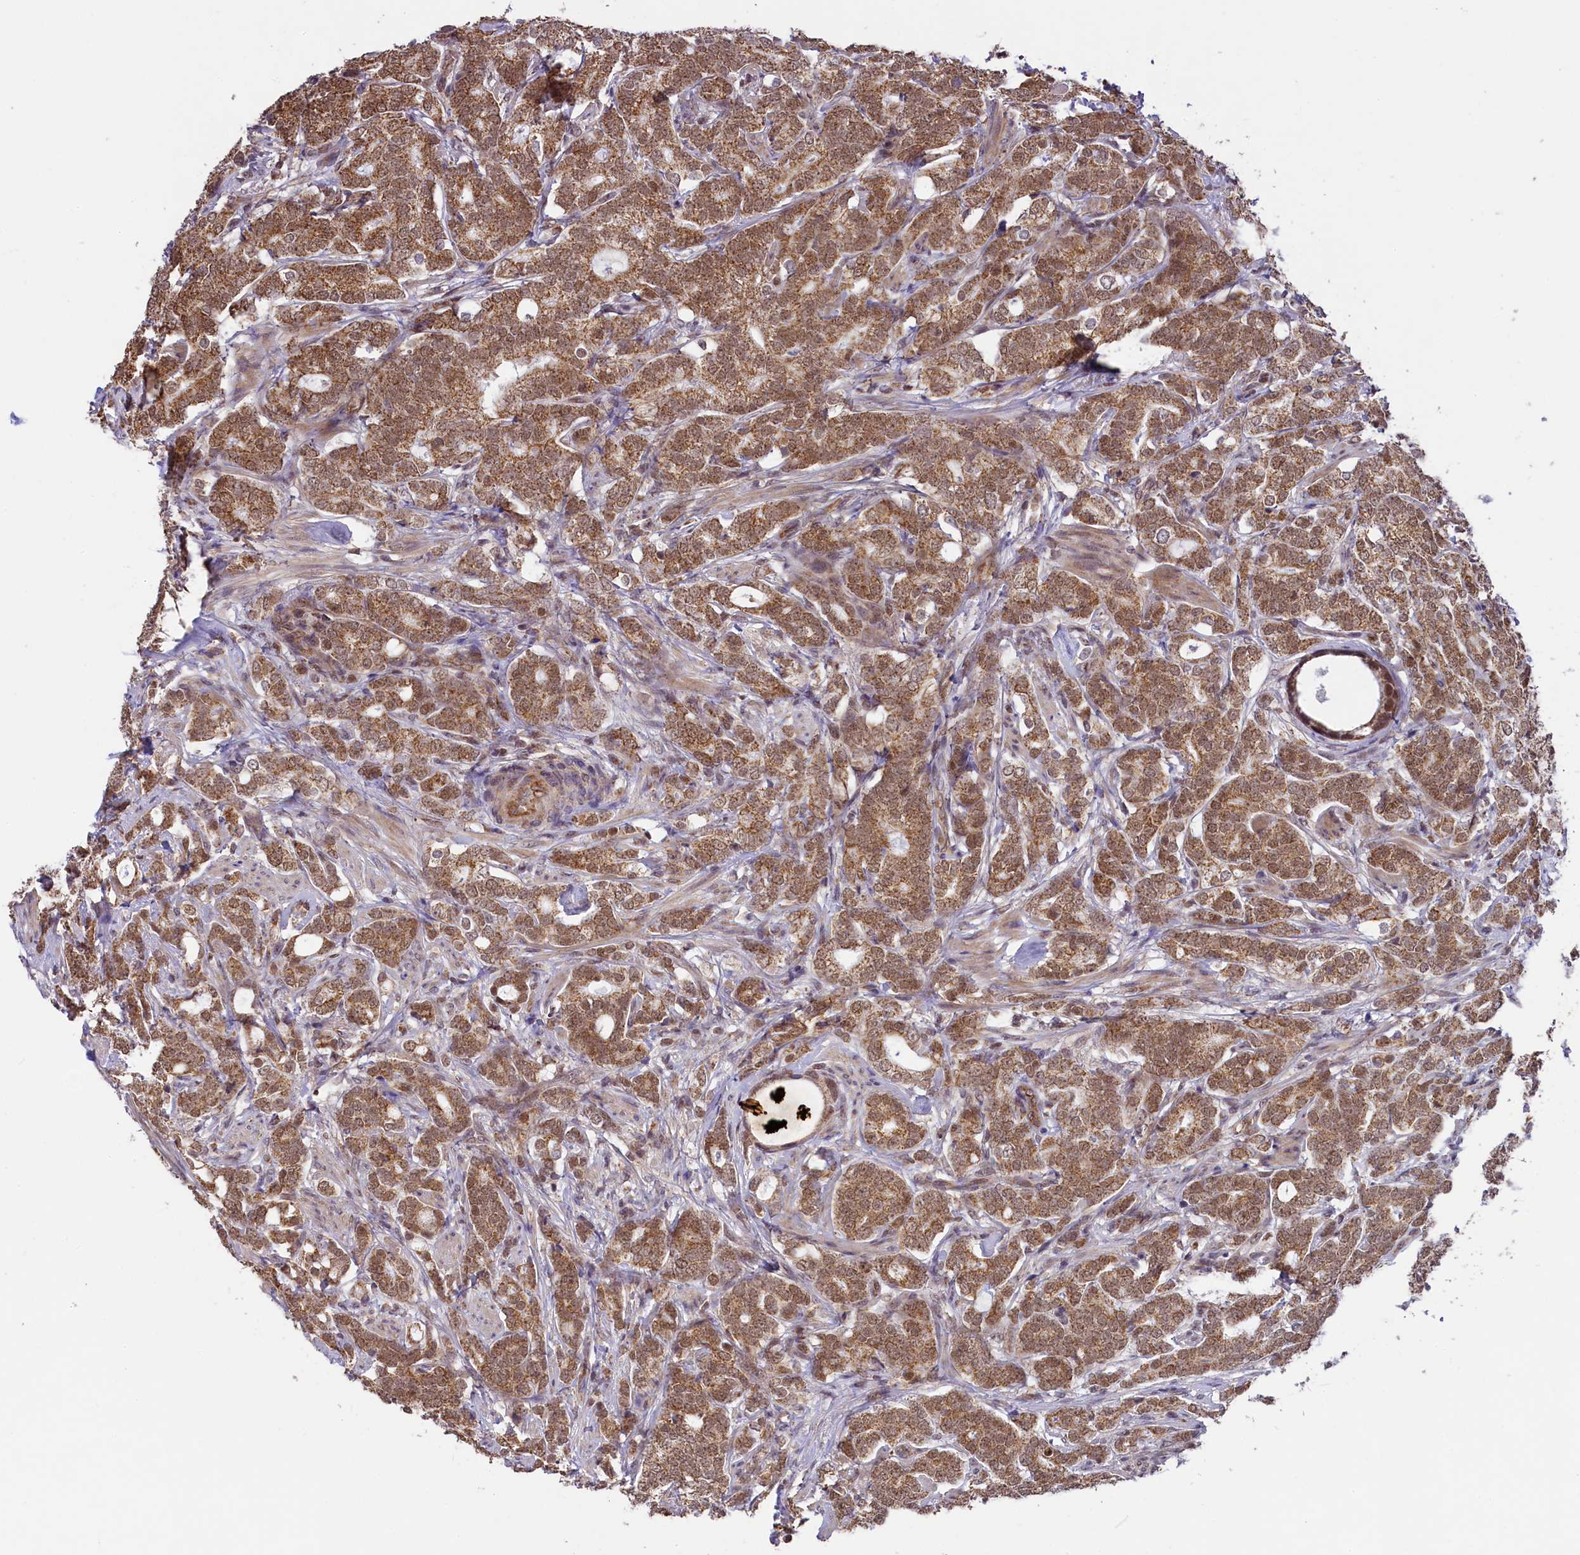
{"staining": {"intensity": "moderate", "quantity": ">75%", "location": "cytoplasmic/membranous,nuclear"}, "tissue": "prostate cancer", "cell_type": "Tumor cells", "image_type": "cancer", "snomed": [{"axis": "morphology", "description": "Adenocarcinoma, Low grade"}, {"axis": "topography", "description": "Prostate"}], "caption": "An immunohistochemistry (IHC) image of neoplastic tissue is shown. Protein staining in brown shows moderate cytoplasmic/membranous and nuclear positivity in low-grade adenocarcinoma (prostate) within tumor cells.", "gene": "PAF1", "patient": {"sex": "male", "age": 71}}